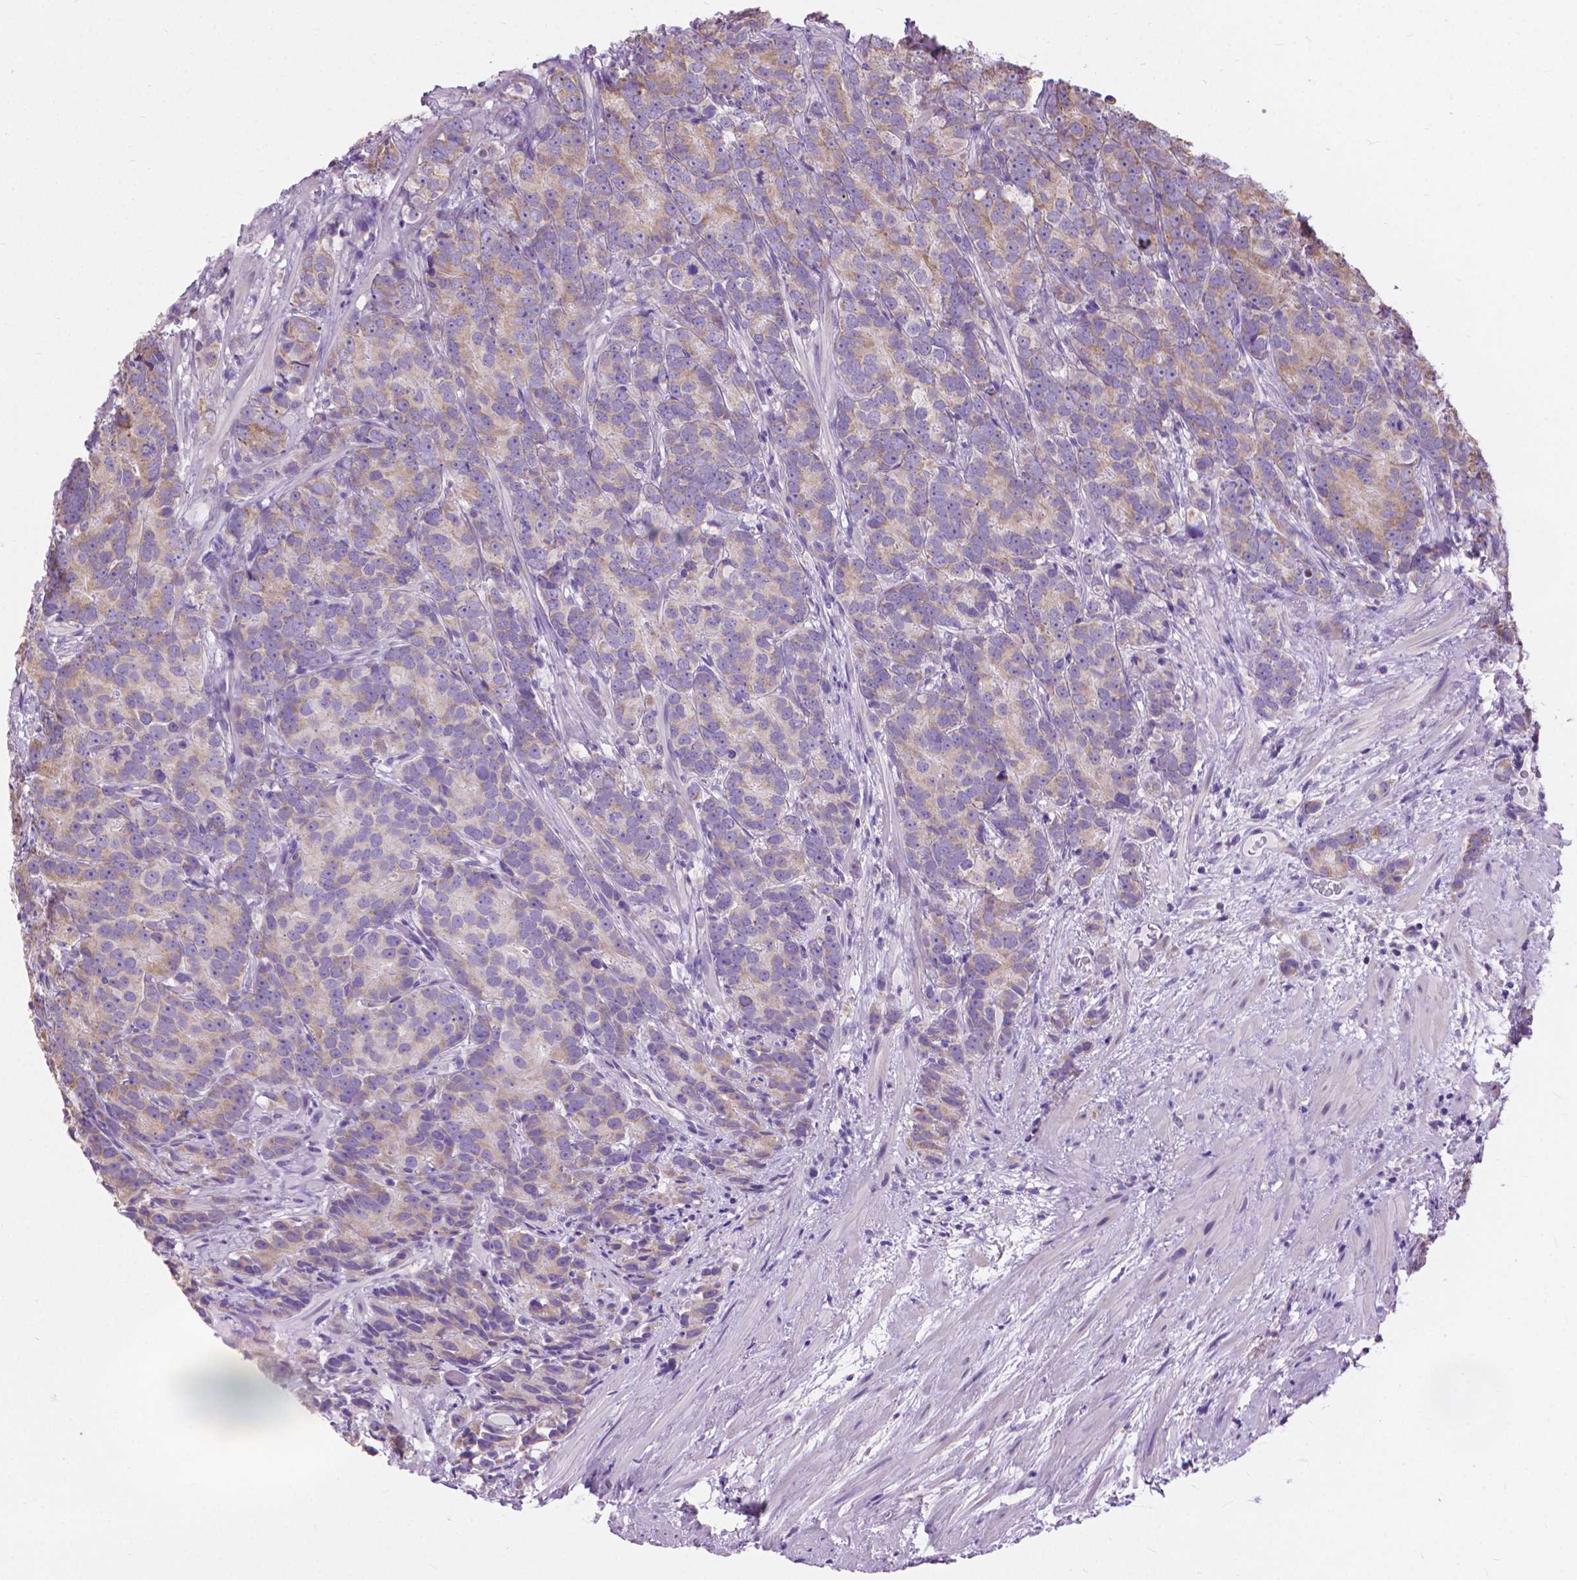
{"staining": {"intensity": "weak", "quantity": "<25%", "location": "cytoplasmic/membranous"}, "tissue": "prostate cancer", "cell_type": "Tumor cells", "image_type": "cancer", "snomed": [{"axis": "morphology", "description": "Adenocarcinoma, High grade"}, {"axis": "topography", "description": "Prostate"}], "caption": "This is a image of immunohistochemistry staining of prostate cancer (high-grade adenocarcinoma), which shows no positivity in tumor cells.", "gene": "SYN1", "patient": {"sex": "male", "age": 90}}